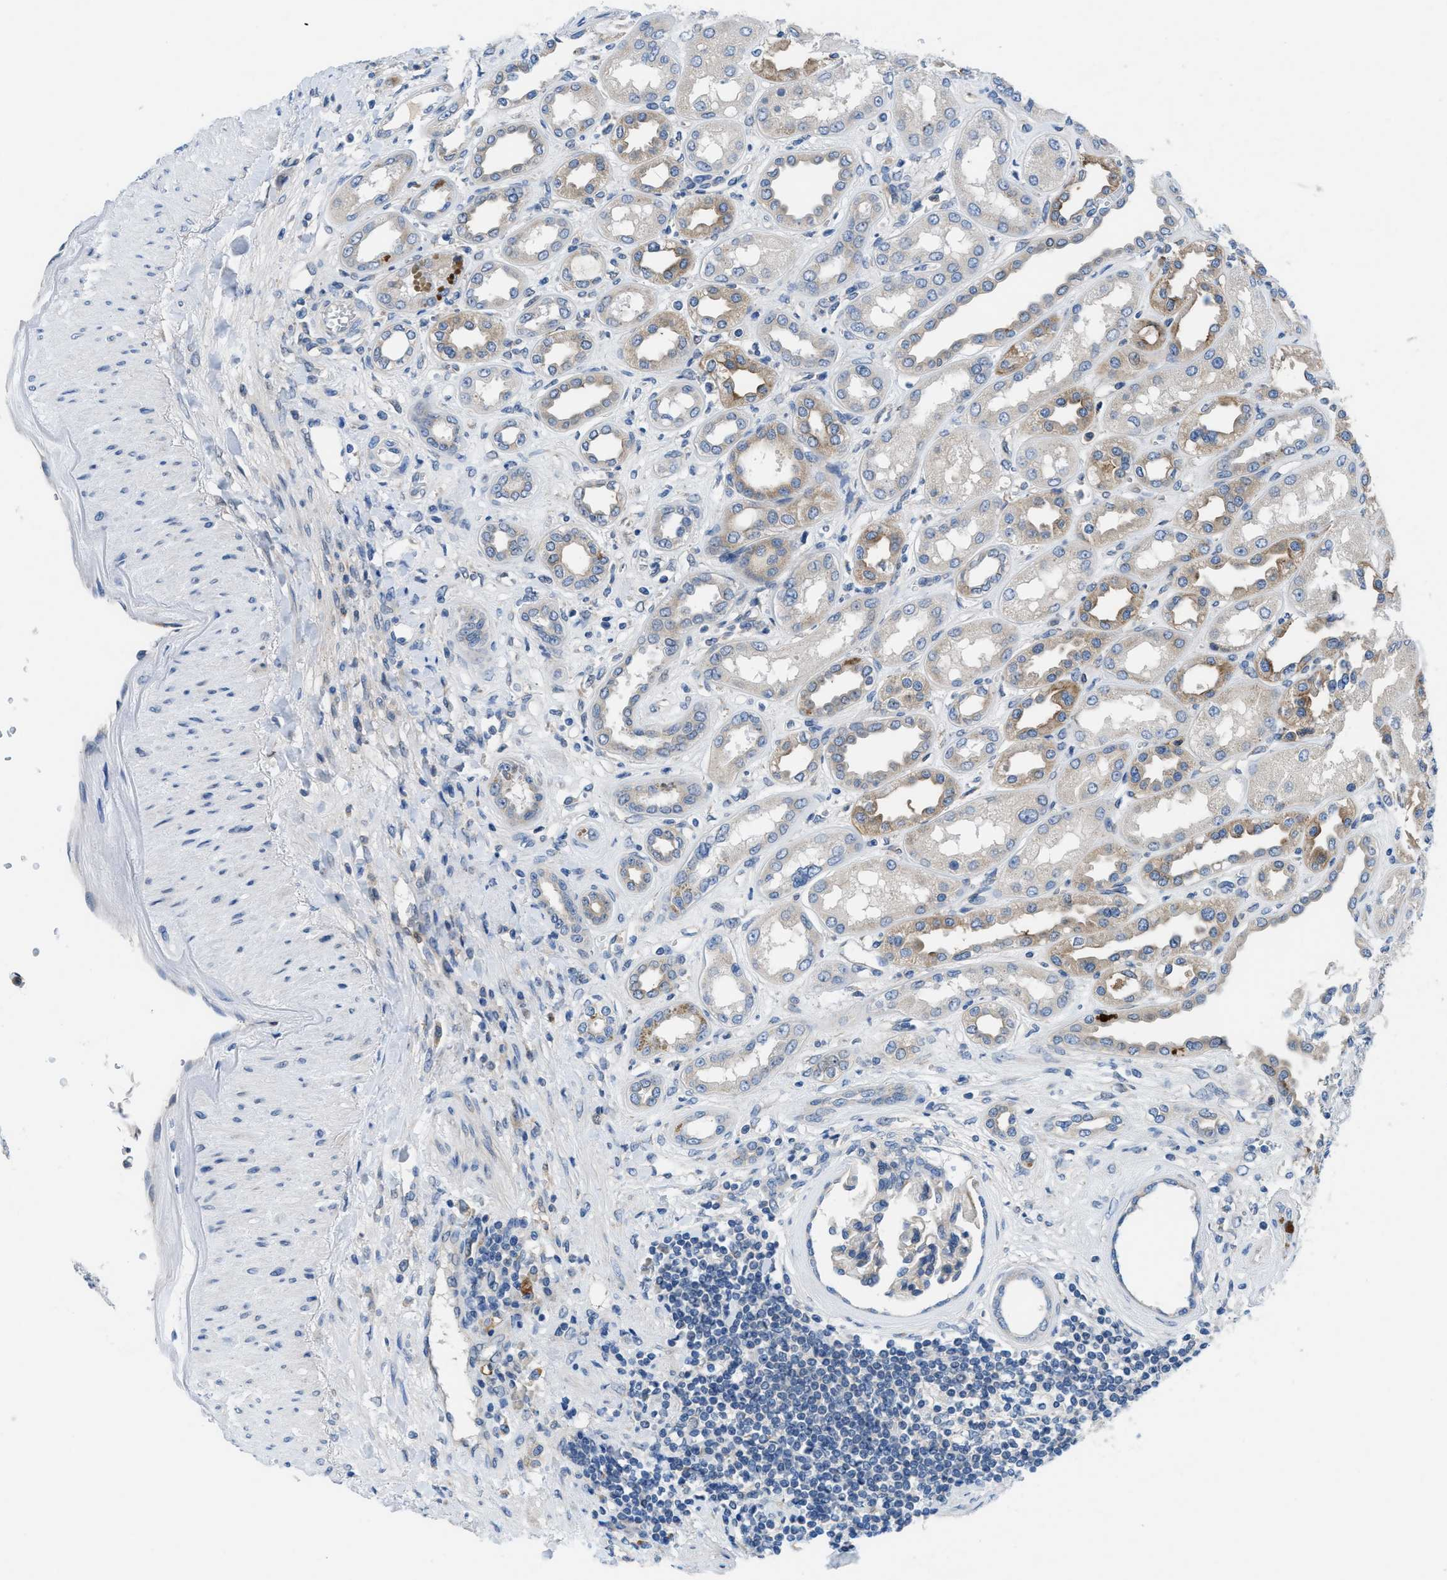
{"staining": {"intensity": "negative", "quantity": "none", "location": "none"}, "tissue": "kidney", "cell_type": "Cells in glomeruli", "image_type": "normal", "snomed": [{"axis": "morphology", "description": "Normal tissue, NOS"}, {"axis": "topography", "description": "Kidney"}], "caption": "Photomicrograph shows no significant protein expression in cells in glomeruli of unremarkable kidney.", "gene": "PGR", "patient": {"sex": "male", "age": 59}}